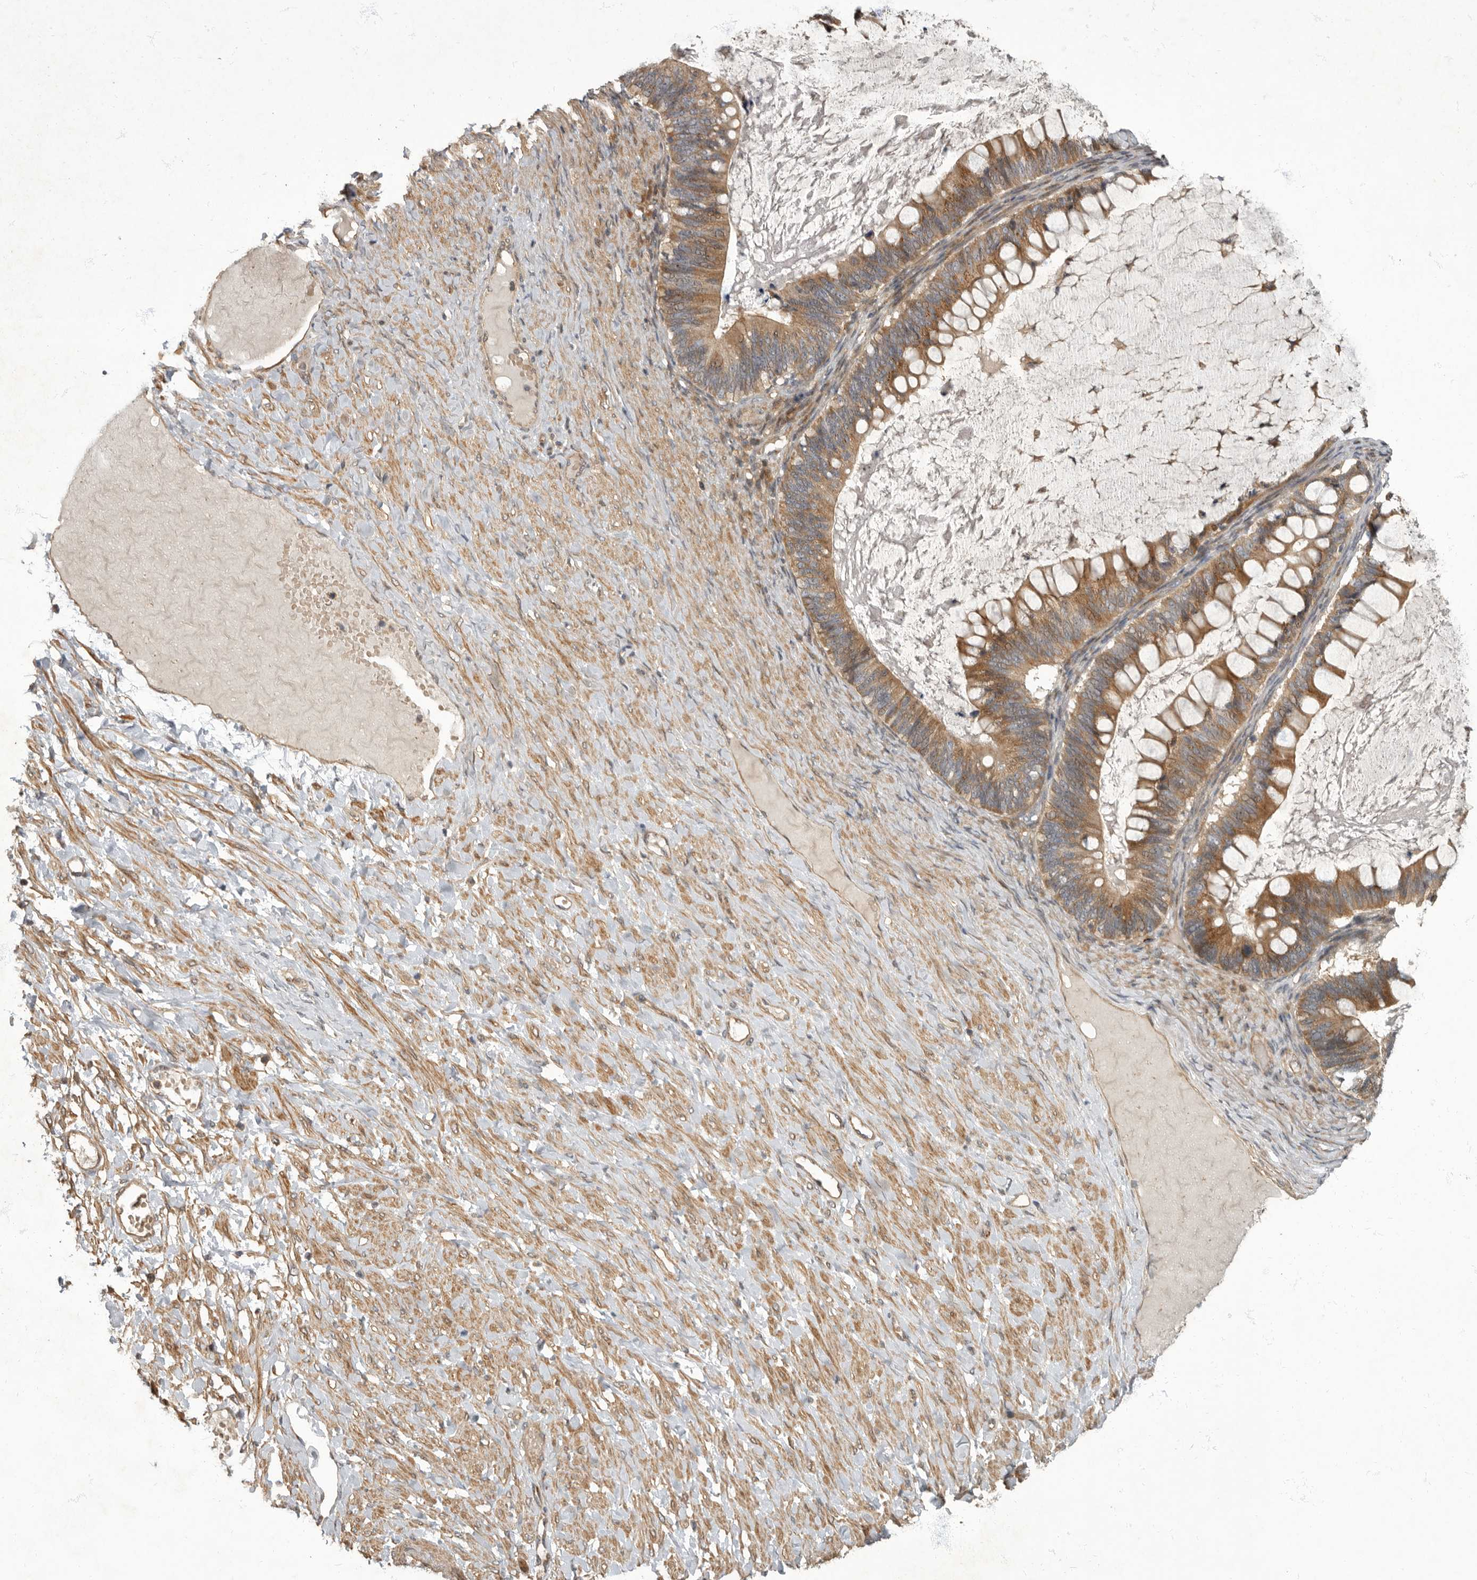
{"staining": {"intensity": "moderate", "quantity": ">75%", "location": "cytoplasmic/membranous"}, "tissue": "ovarian cancer", "cell_type": "Tumor cells", "image_type": "cancer", "snomed": [{"axis": "morphology", "description": "Cystadenocarcinoma, mucinous, NOS"}, {"axis": "topography", "description": "Ovary"}], "caption": "Brown immunohistochemical staining in ovarian mucinous cystadenocarcinoma shows moderate cytoplasmic/membranous expression in about >75% of tumor cells. (Brightfield microscopy of DAB IHC at high magnification).", "gene": "IQCK", "patient": {"sex": "female", "age": 61}}